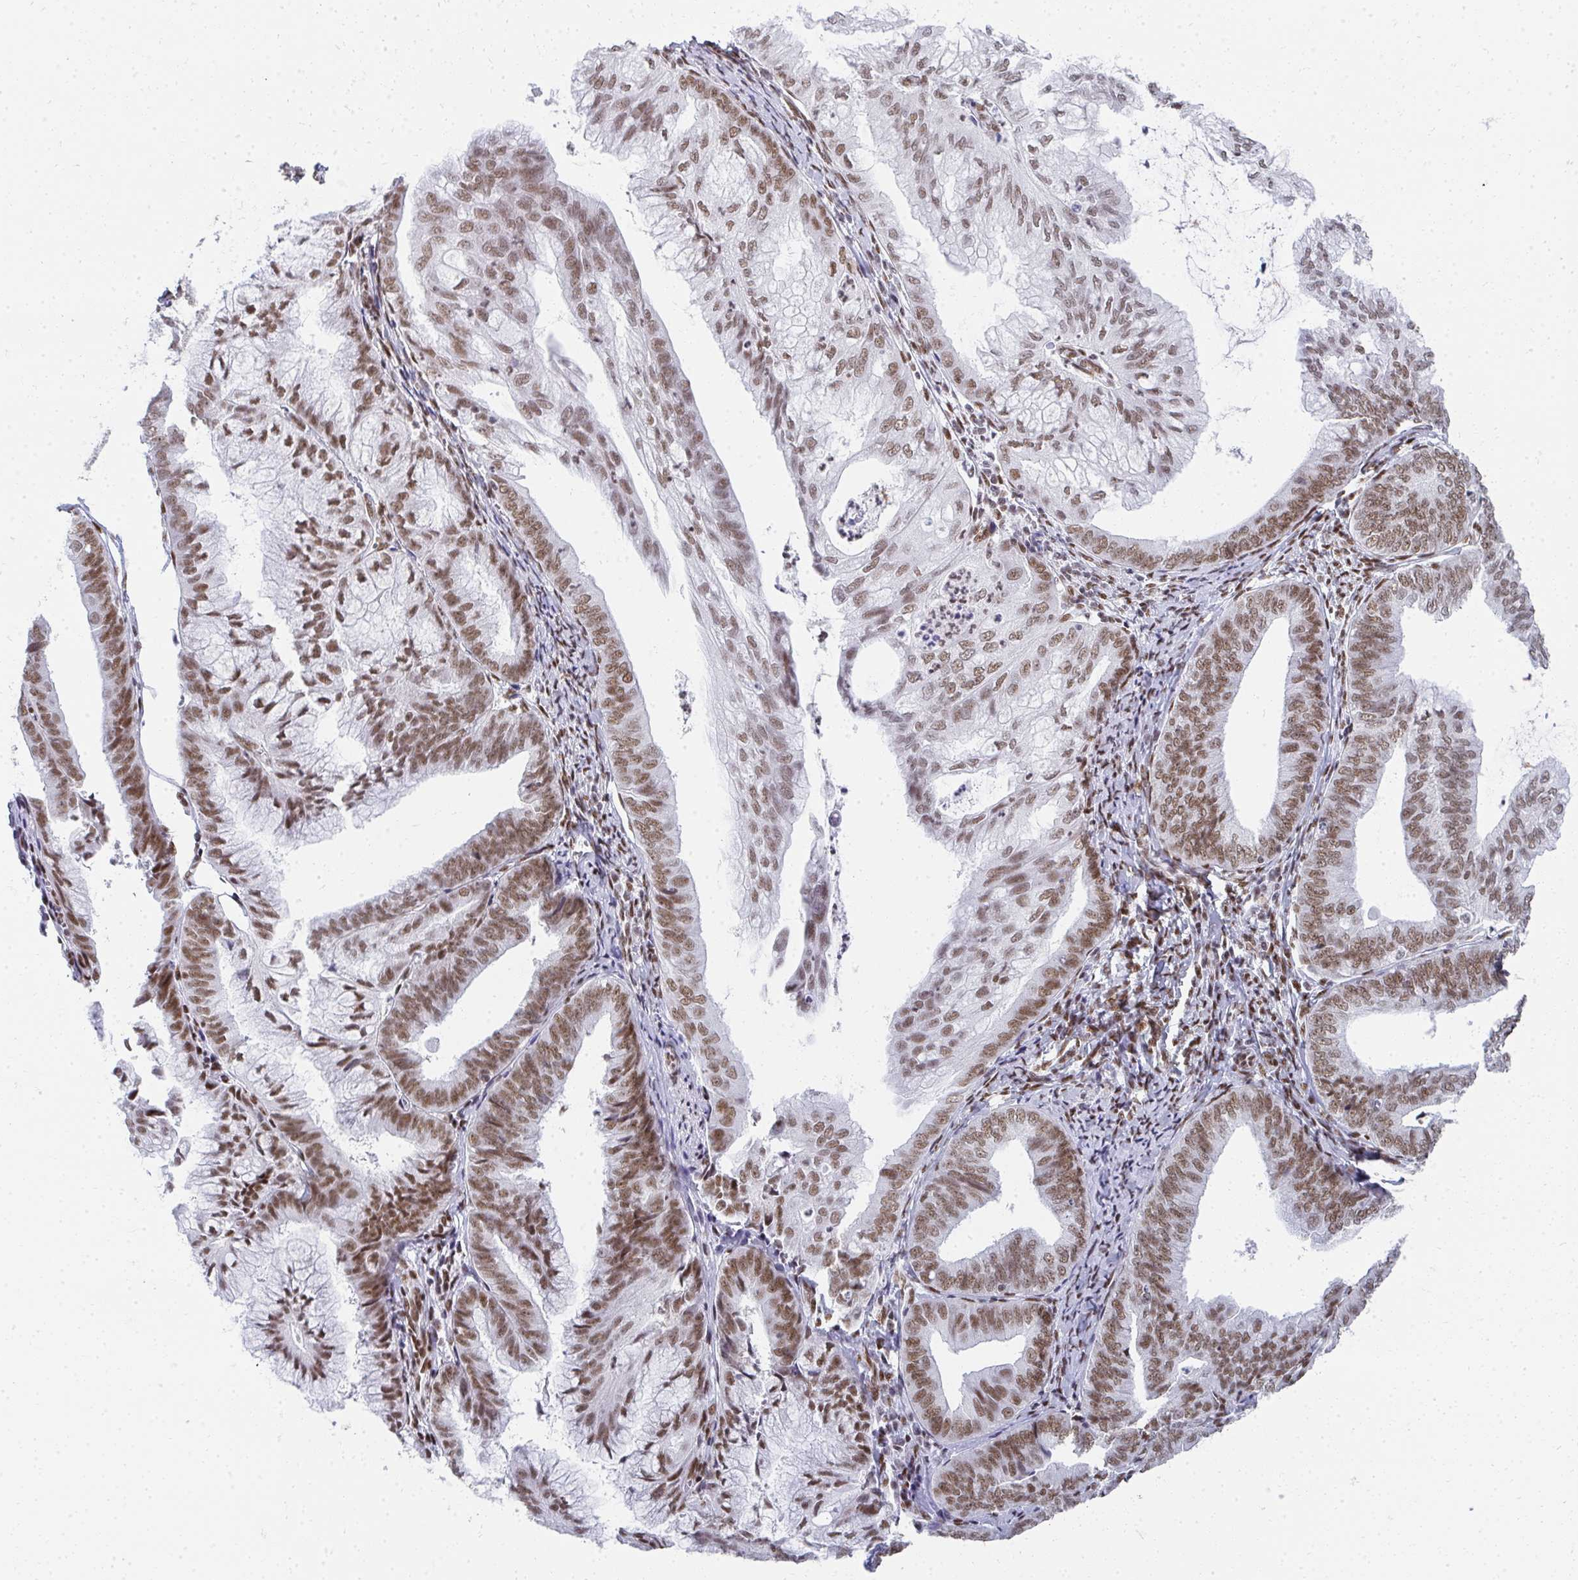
{"staining": {"intensity": "moderate", "quantity": ">75%", "location": "nuclear"}, "tissue": "endometrial cancer", "cell_type": "Tumor cells", "image_type": "cancer", "snomed": [{"axis": "morphology", "description": "Adenocarcinoma, NOS"}, {"axis": "topography", "description": "Endometrium"}], "caption": "Endometrial cancer (adenocarcinoma) was stained to show a protein in brown. There is medium levels of moderate nuclear staining in about >75% of tumor cells. Using DAB (brown) and hematoxylin (blue) stains, captured at high magnification using brightfield microscopy.", "gene": "CREBBP", "patient": {"sex": "female", "age": 75}}